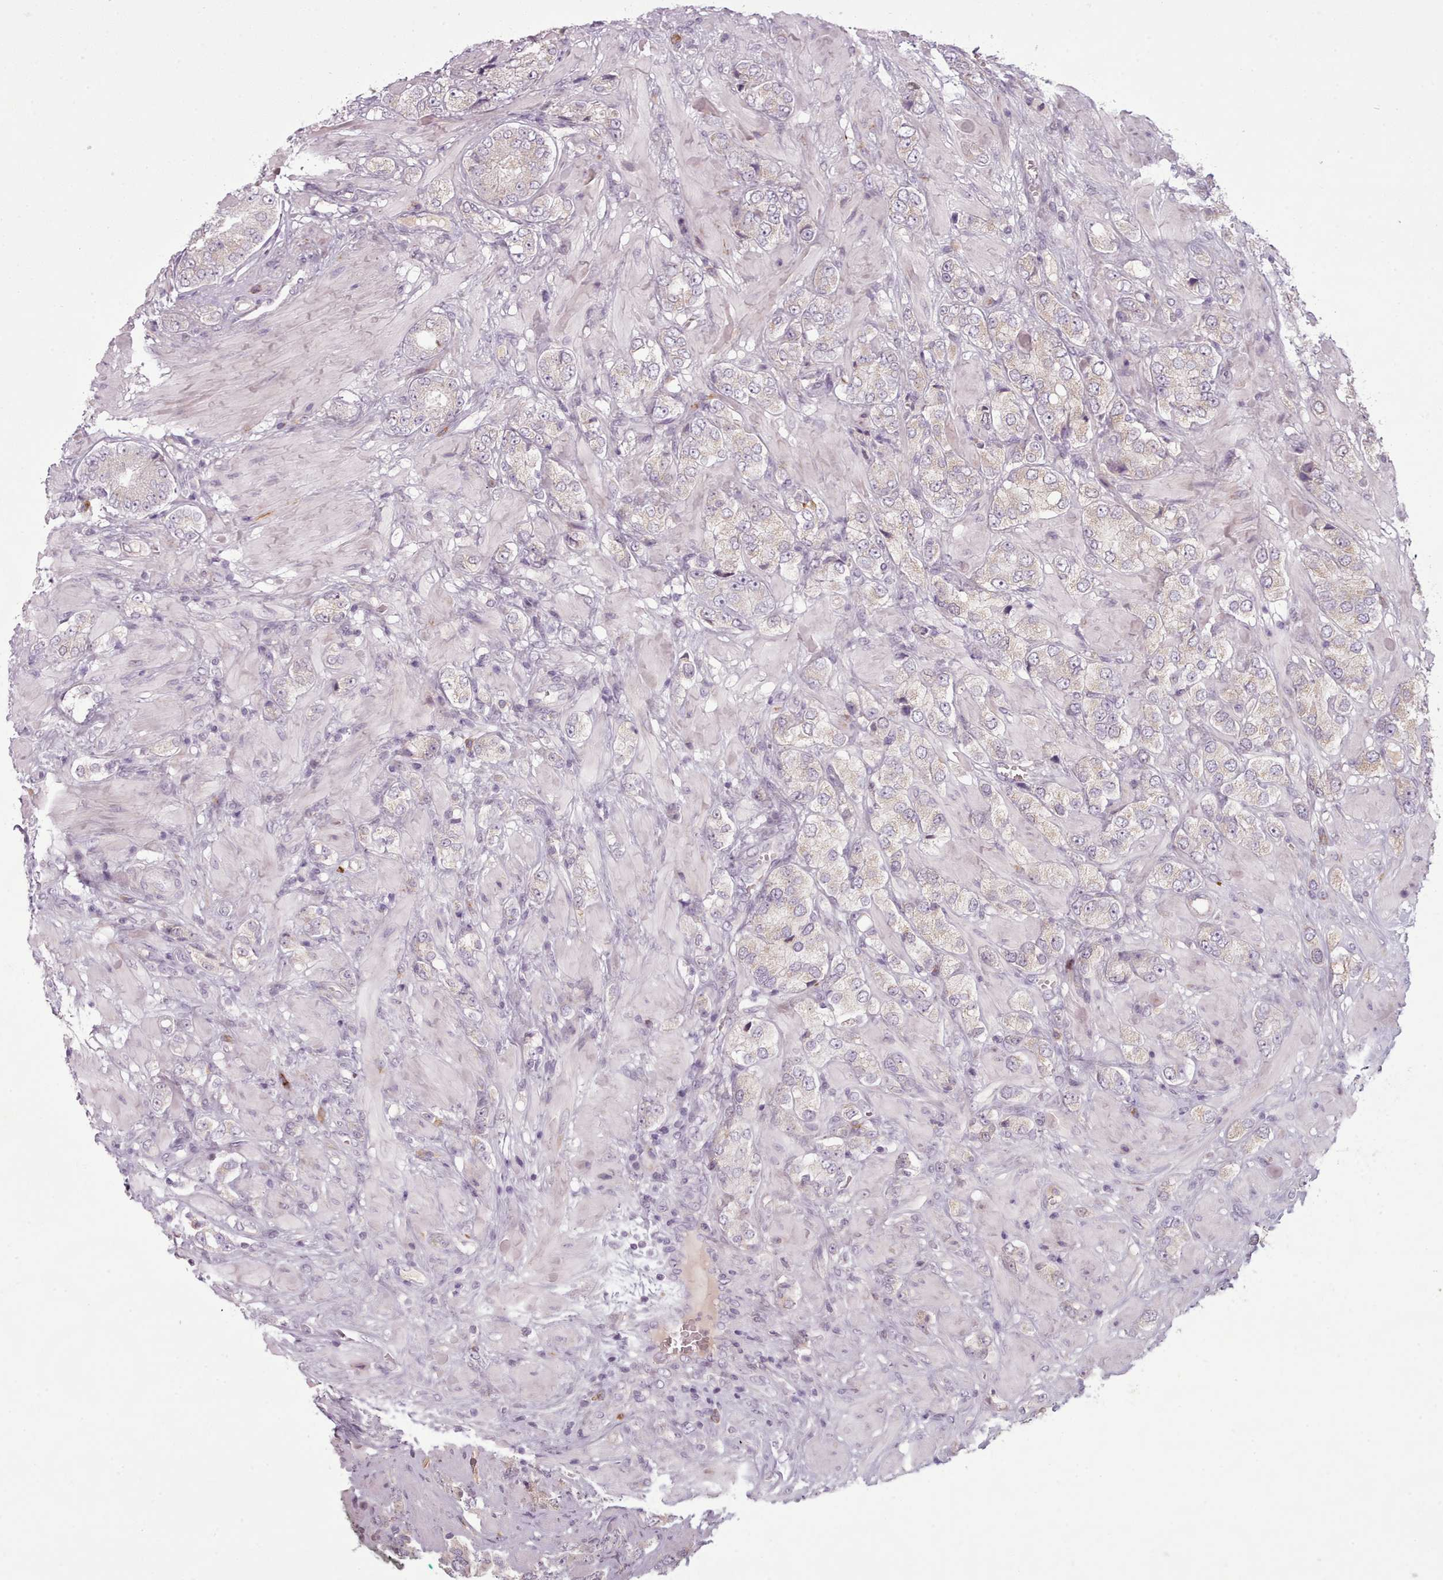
{"staining": {"intensity": "negative", "quantity": "none", "location": "none"}, "tissue": "prostate cancer", "cell_type": "Tumor cells", "image_type": "cancer", "snomed": [{"axis": "morphology", "description": "Adenocarcinoma, High grade"}, {"axis": "topography", "description": "Prostate and seminal vesicle, NOS"}], "caption": "A histopathology image of prostate cancer (adenocarcinoma (high-grade)) stained for a protein demonstrates no brown staining in tumor cells.", "gene": "LAPTM5", "patient": {"sex": "male", "age": 64}}